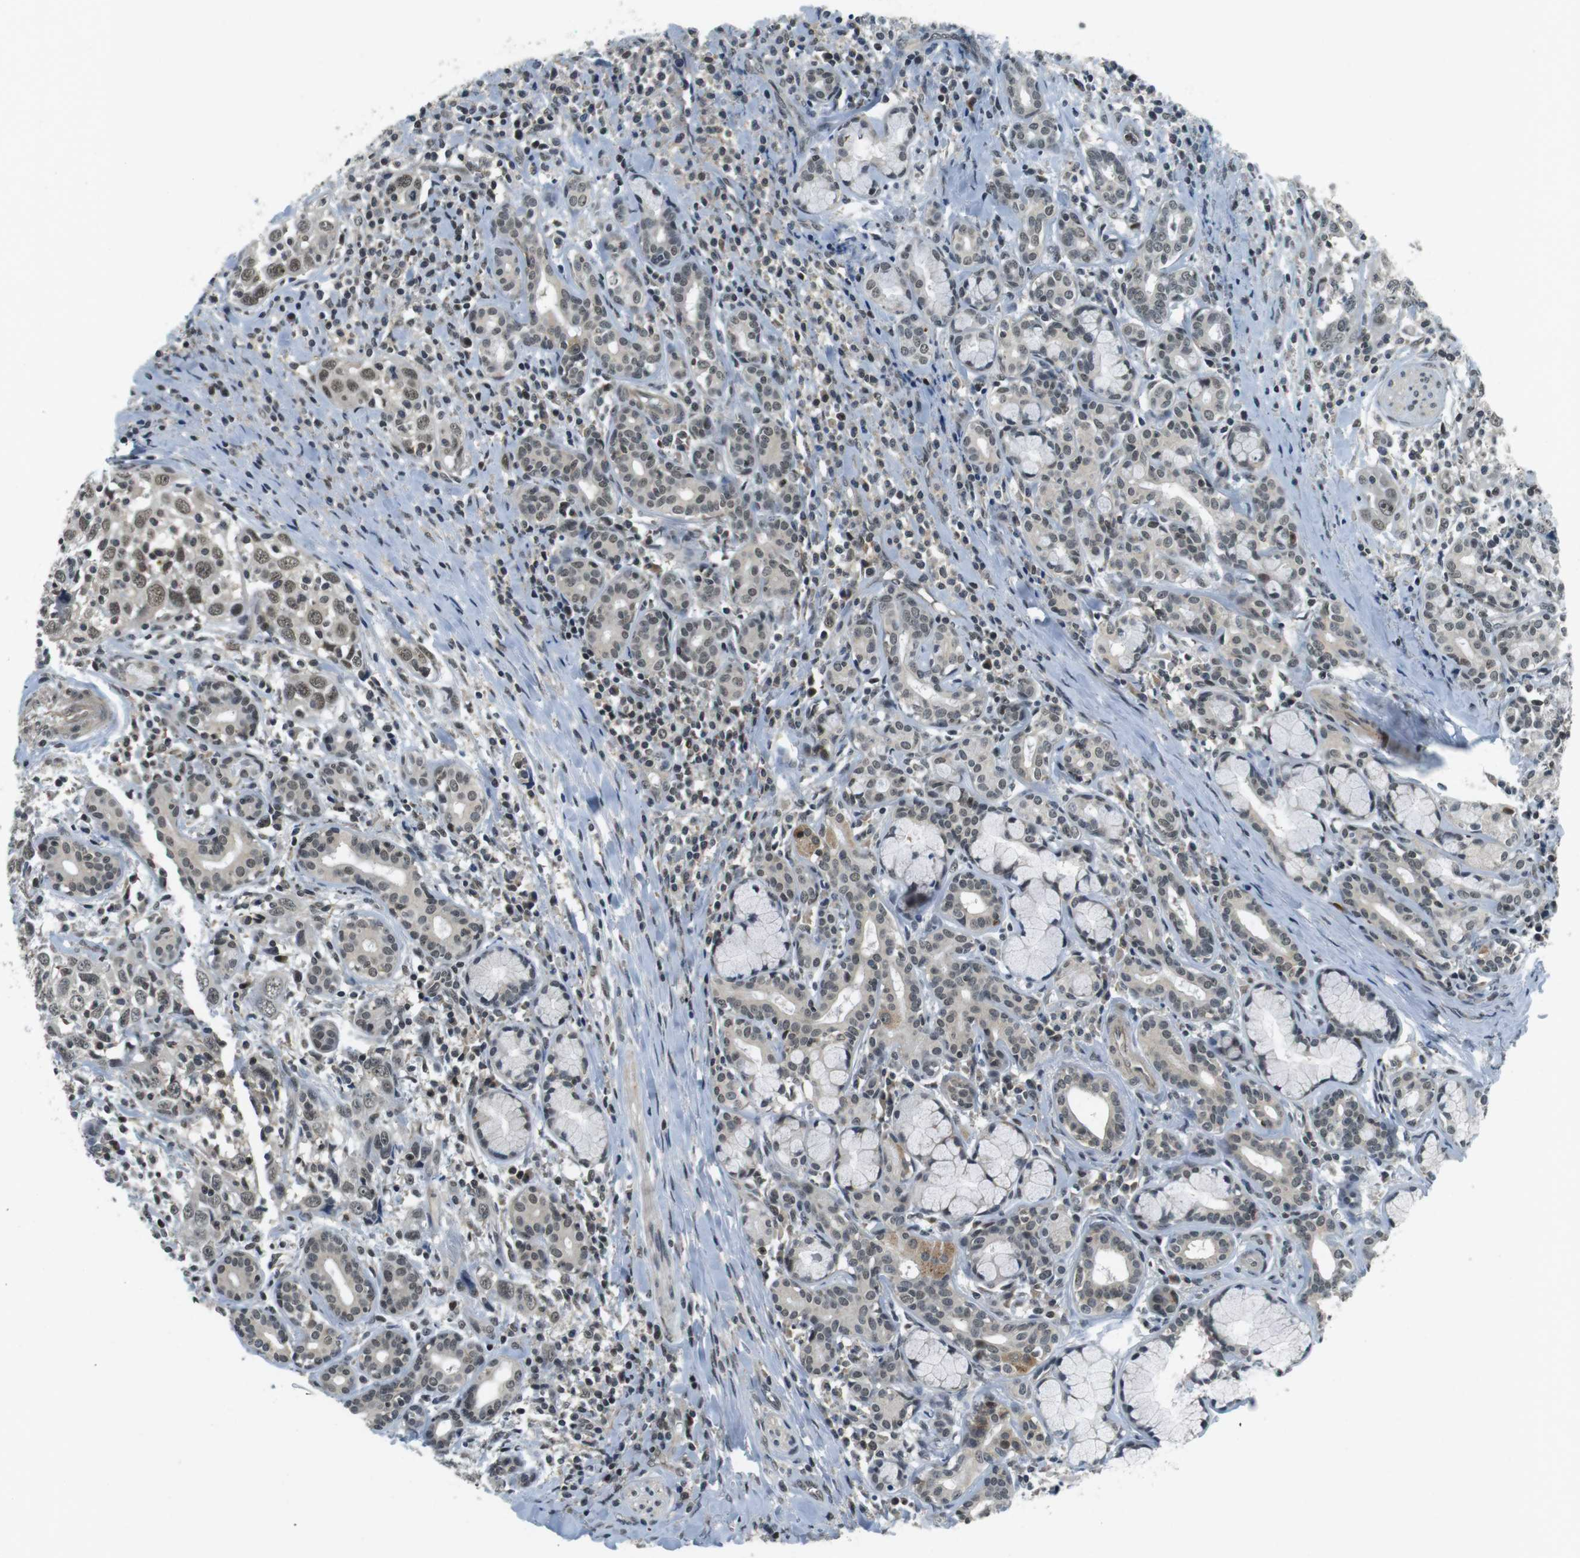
{"staining": {"intensity": "weak", "quantity": ">75%", "location": "cytoplasmic/membranous,nuclear"}, "tissue": "head and neck cancer", "cell_type": "Tumor cells", "image_type": "cancer", "snomed": [{"axis": "morphology", "description": "Squamous cell carcinoma, NOS"}, {"axis": "topography", "description": "Oral tissue"}, {"axis": "topography", "description": "Head-Neck"}], "caption": "Protein expression analysis of head and neck squamous cell carcinoma reveals weak cytoplasmic/membranous and nuclear staining in approximately >75% of tumor cells. Using DAB (3,3'-diaminobenzidine) (brown) and hematoxylin (blue) stains, captured at high magnification using brightfield microscopy.", "gene": "BRD4", "patient": {"sex": "female", "age": 50}}